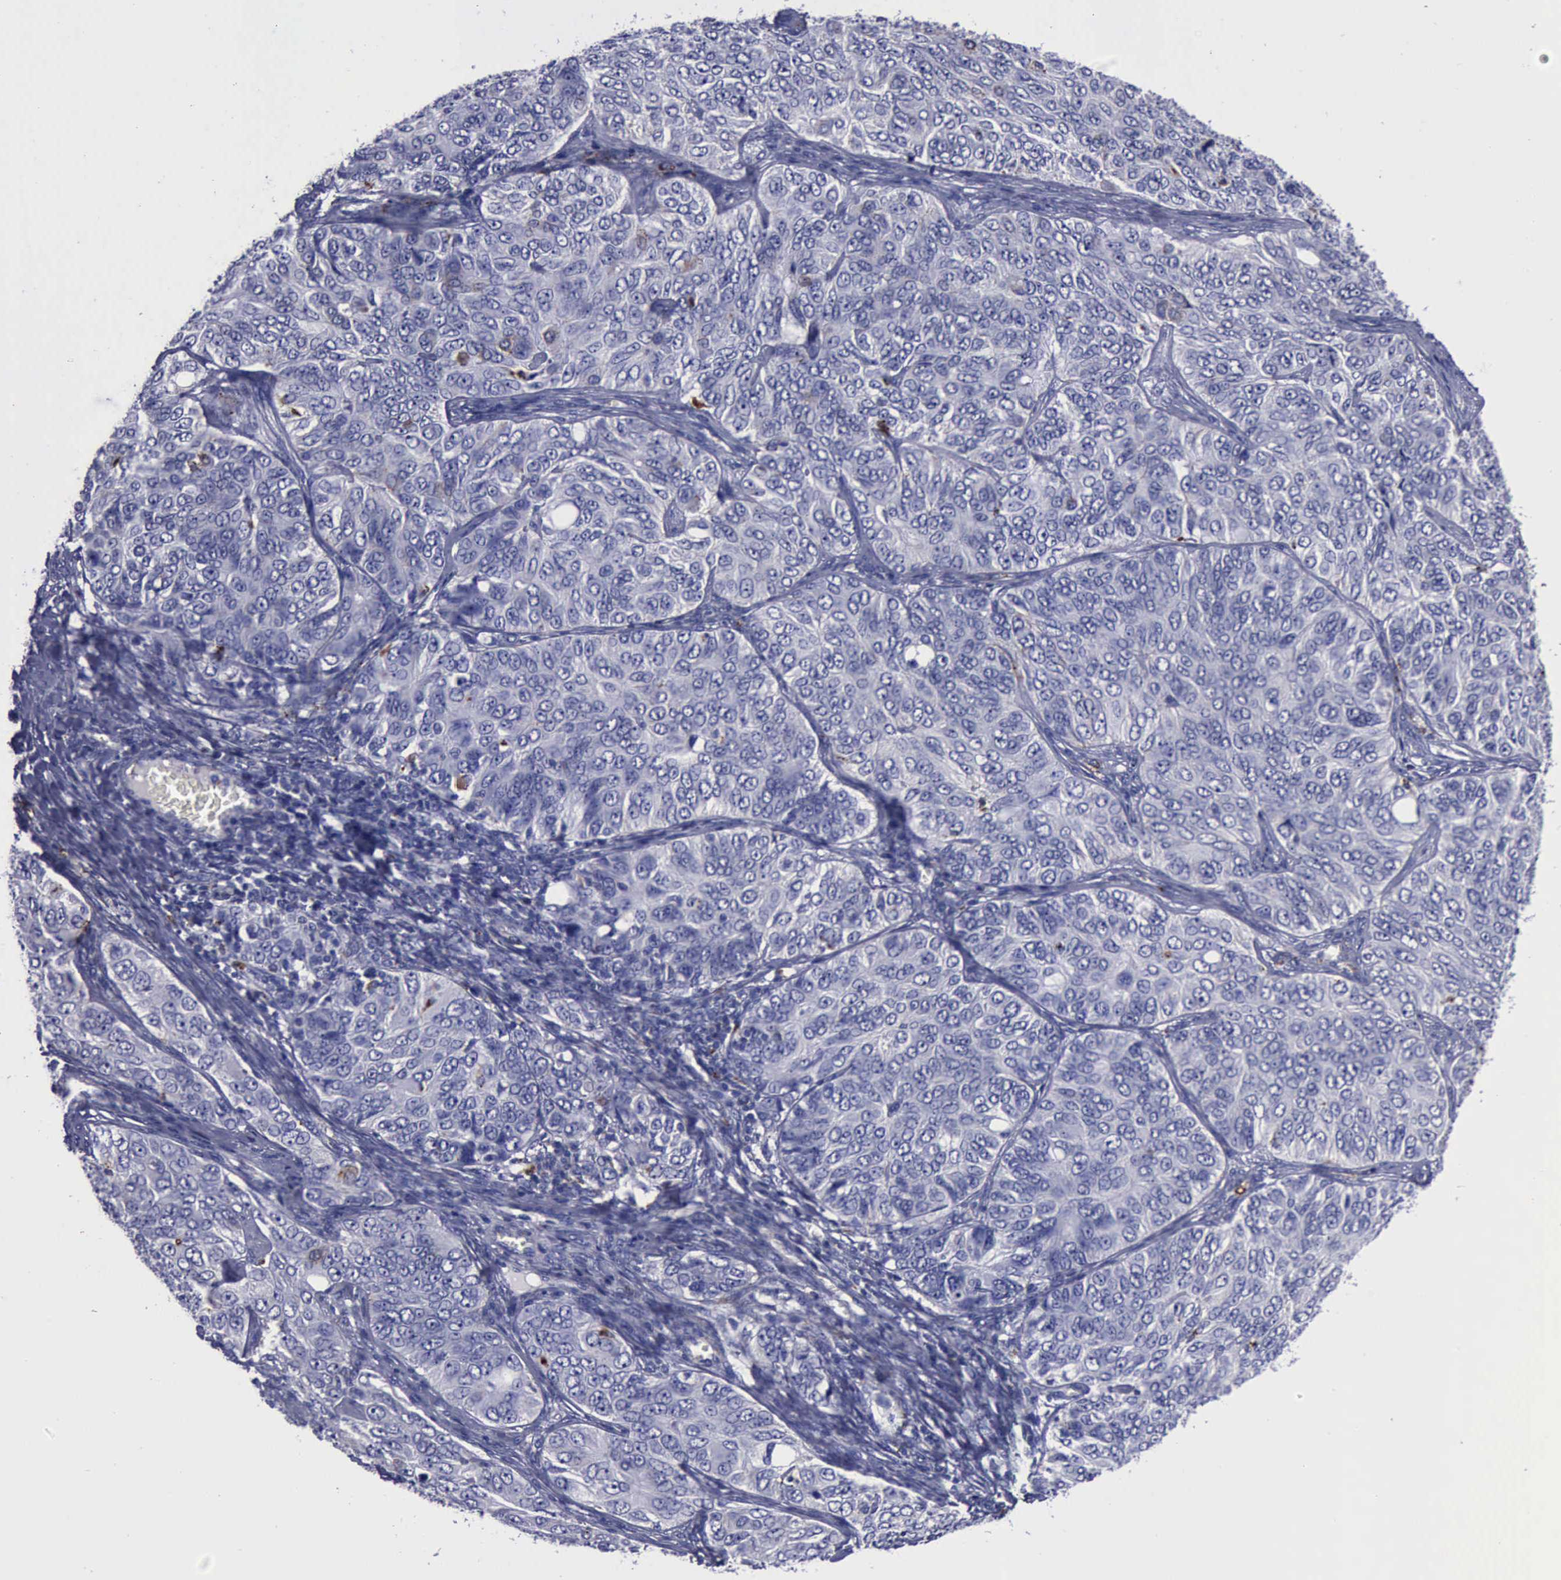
{"staining": {"intensity": "moderate", "quantity": "<25%", "location": "cytoplasmic/membranous"}, "tissue": "ovarian cancer", "cell_type": "Tumor cells", "image_type": "cancer", "snomed": [{"axis": "morphology", "description": "Carcinoma, endometroid"}, {"axis": "topography", "description": "Ovary"}], "caption": "The immunohistochemical stain highlights moderate cytoplasmic/membranous staining in tumor cells of endometroid carcinoma (ovarian) tissue. The protein is stained brown, and the nuclei are stained in blue (DAB IHC with brightfield microscopy, high magnification).", "gene": "CTSD", "patient": {"sex": "female", "age": 51}}